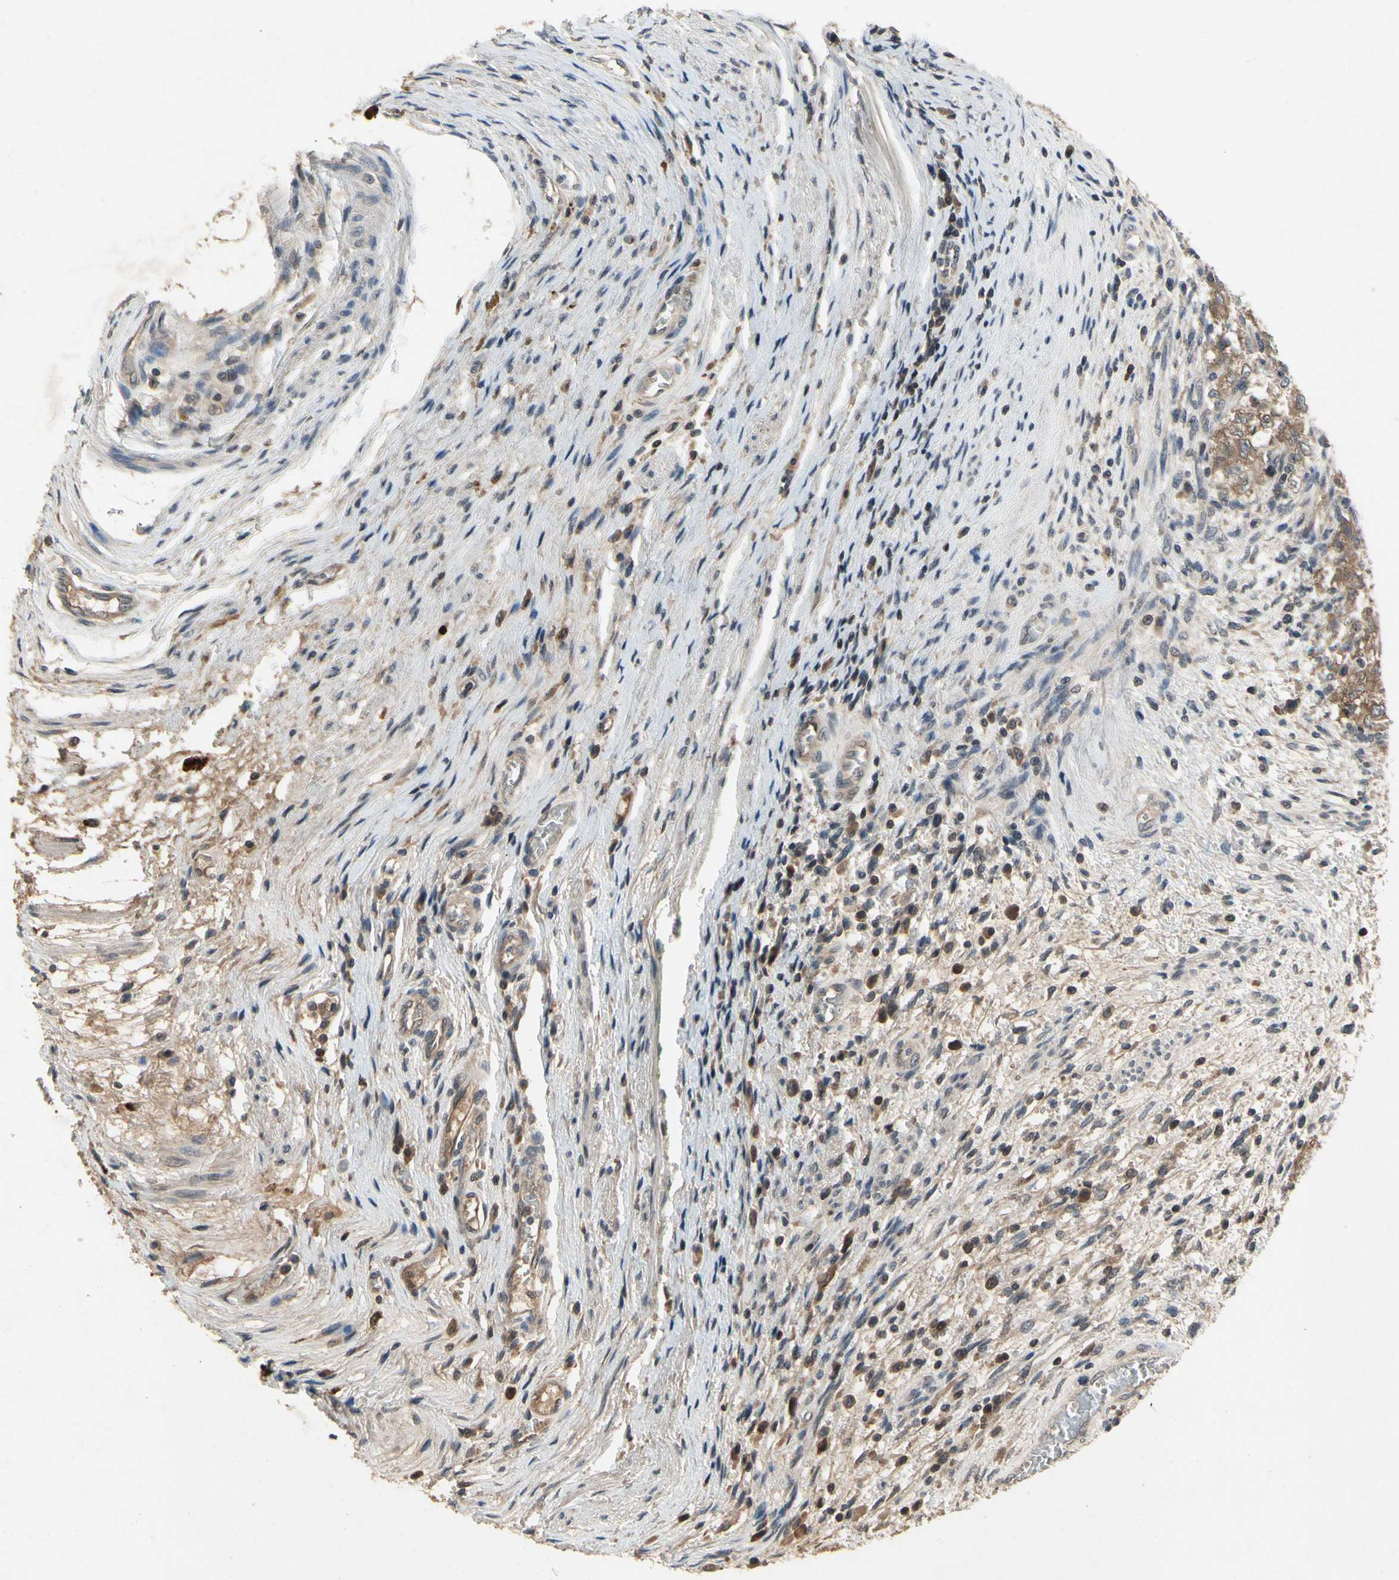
{"staining": {"intensity": "moderate", "quantity": ">75%", "location": "cytoplasmic/membranous"}, "tissue": "testis cancer", "cell_type": "Tumor cells", "image_type": "cancer", "snomed": [{"axis": "morphology", "description": "Carcinoma, Embryonal, NOS"}, {"axis": "topography", "description": "Testis"}], "caption": "Protein expression analysis of human embryonal carcinoma (testis) reveals moderate cytoplasmic/membranous expression in approximately >75% of tumor cells.", "gene": "DPY19L3", "patient": {"sex": "male", "age": 26}}